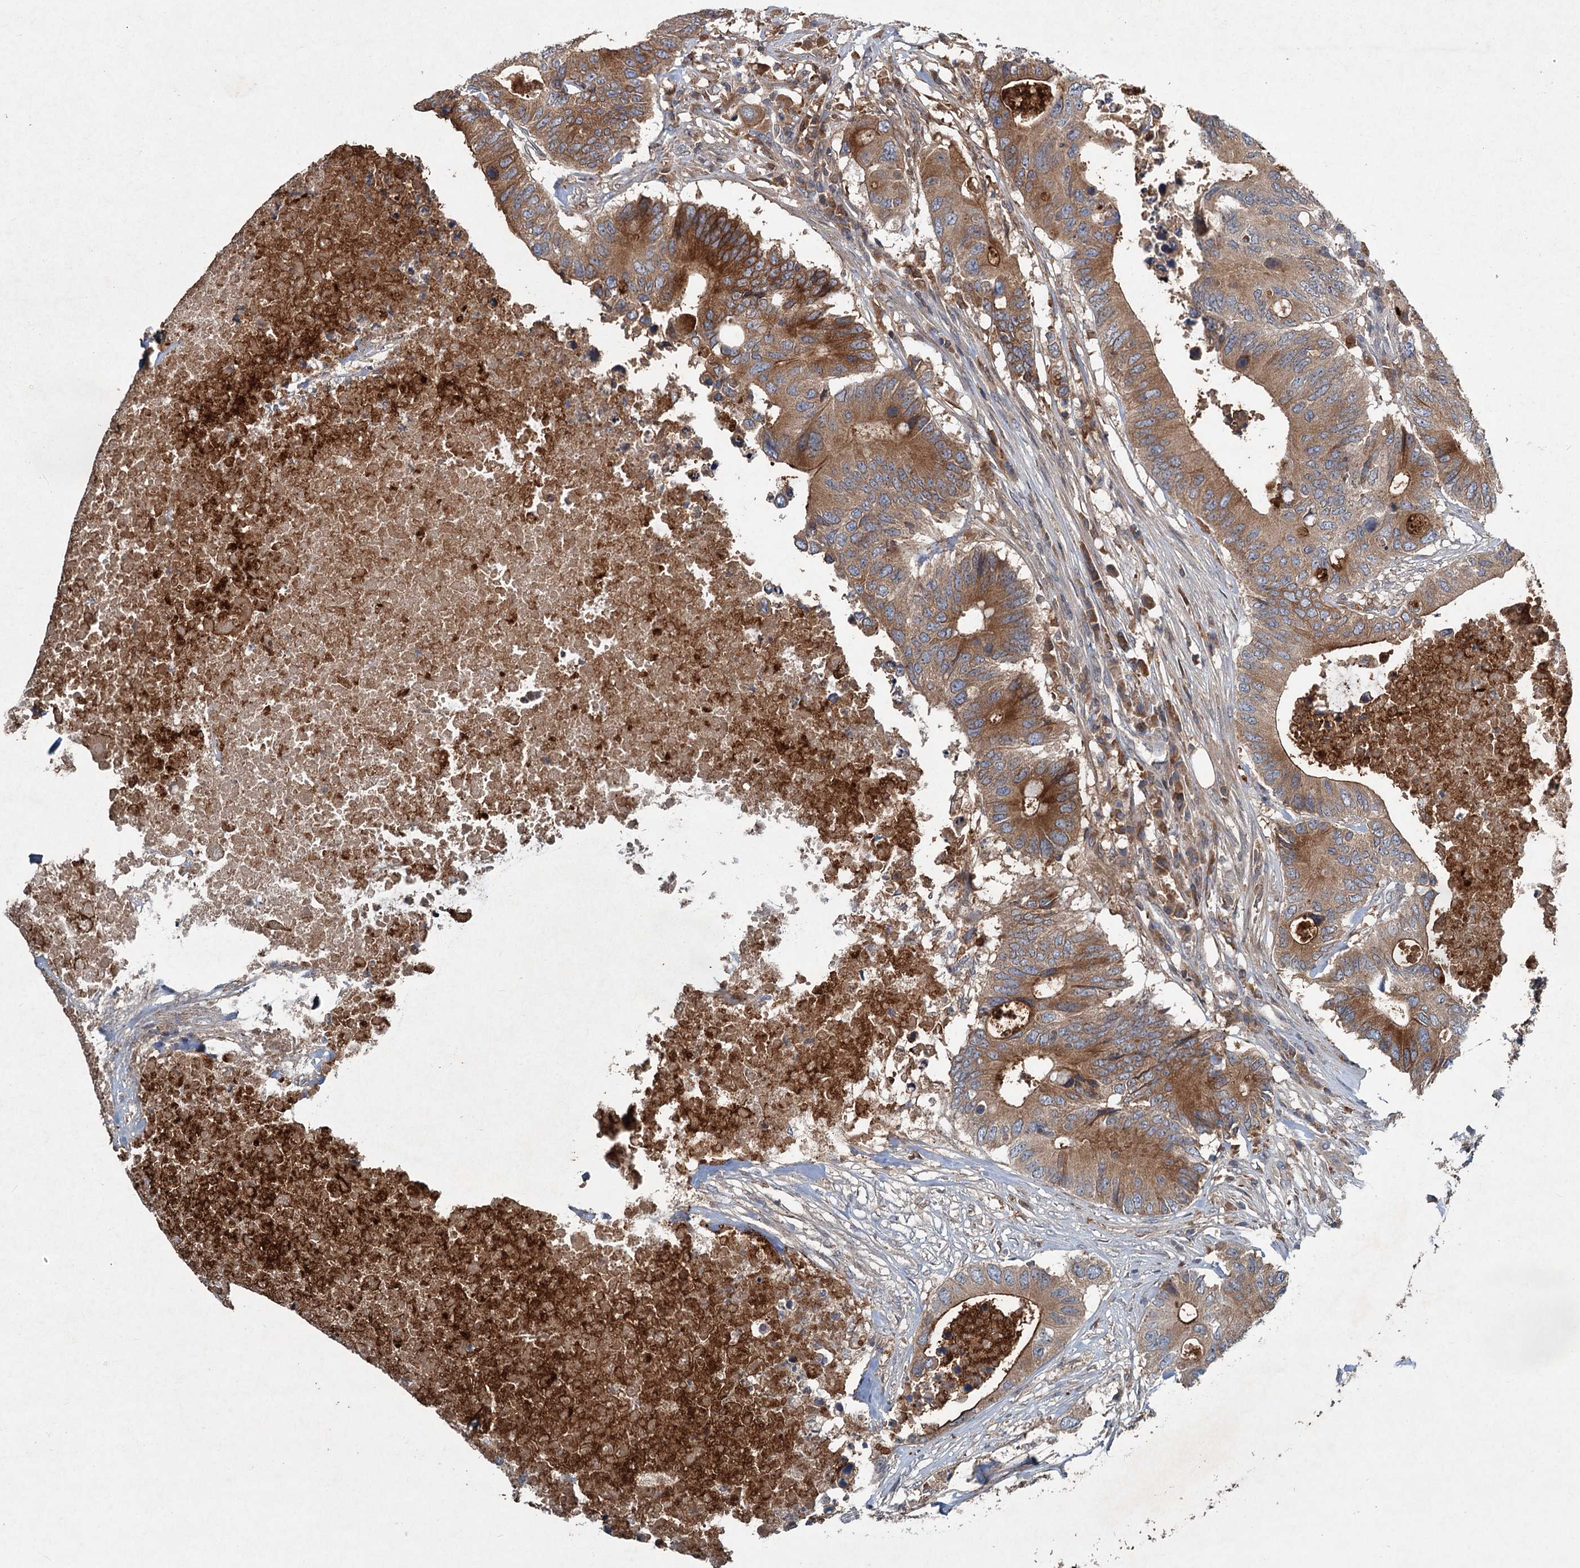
{"staining": {"intensity": "moderate", "quantity": ">75%", "location": "cytoplasmic/membranous"}, "tissue": "colorectal cancer", "cell_type": "Tumor cells", "image_type": "cancer", "snomed": [{"axis": "morphology", "description": "Adenocarcinoma, NOS"}, {"axis": "topography", "description": "Colon"}], "caption": "An IHC histopathology image of tumor tissue is shown. Protein staining in brown shows moderate cytoplasmic/membranous positivity in adenocarcinoma (colorectal) within tumor cells.", "gene": "TAPBPL", "patient": {"sex": "male", "age": 71}}